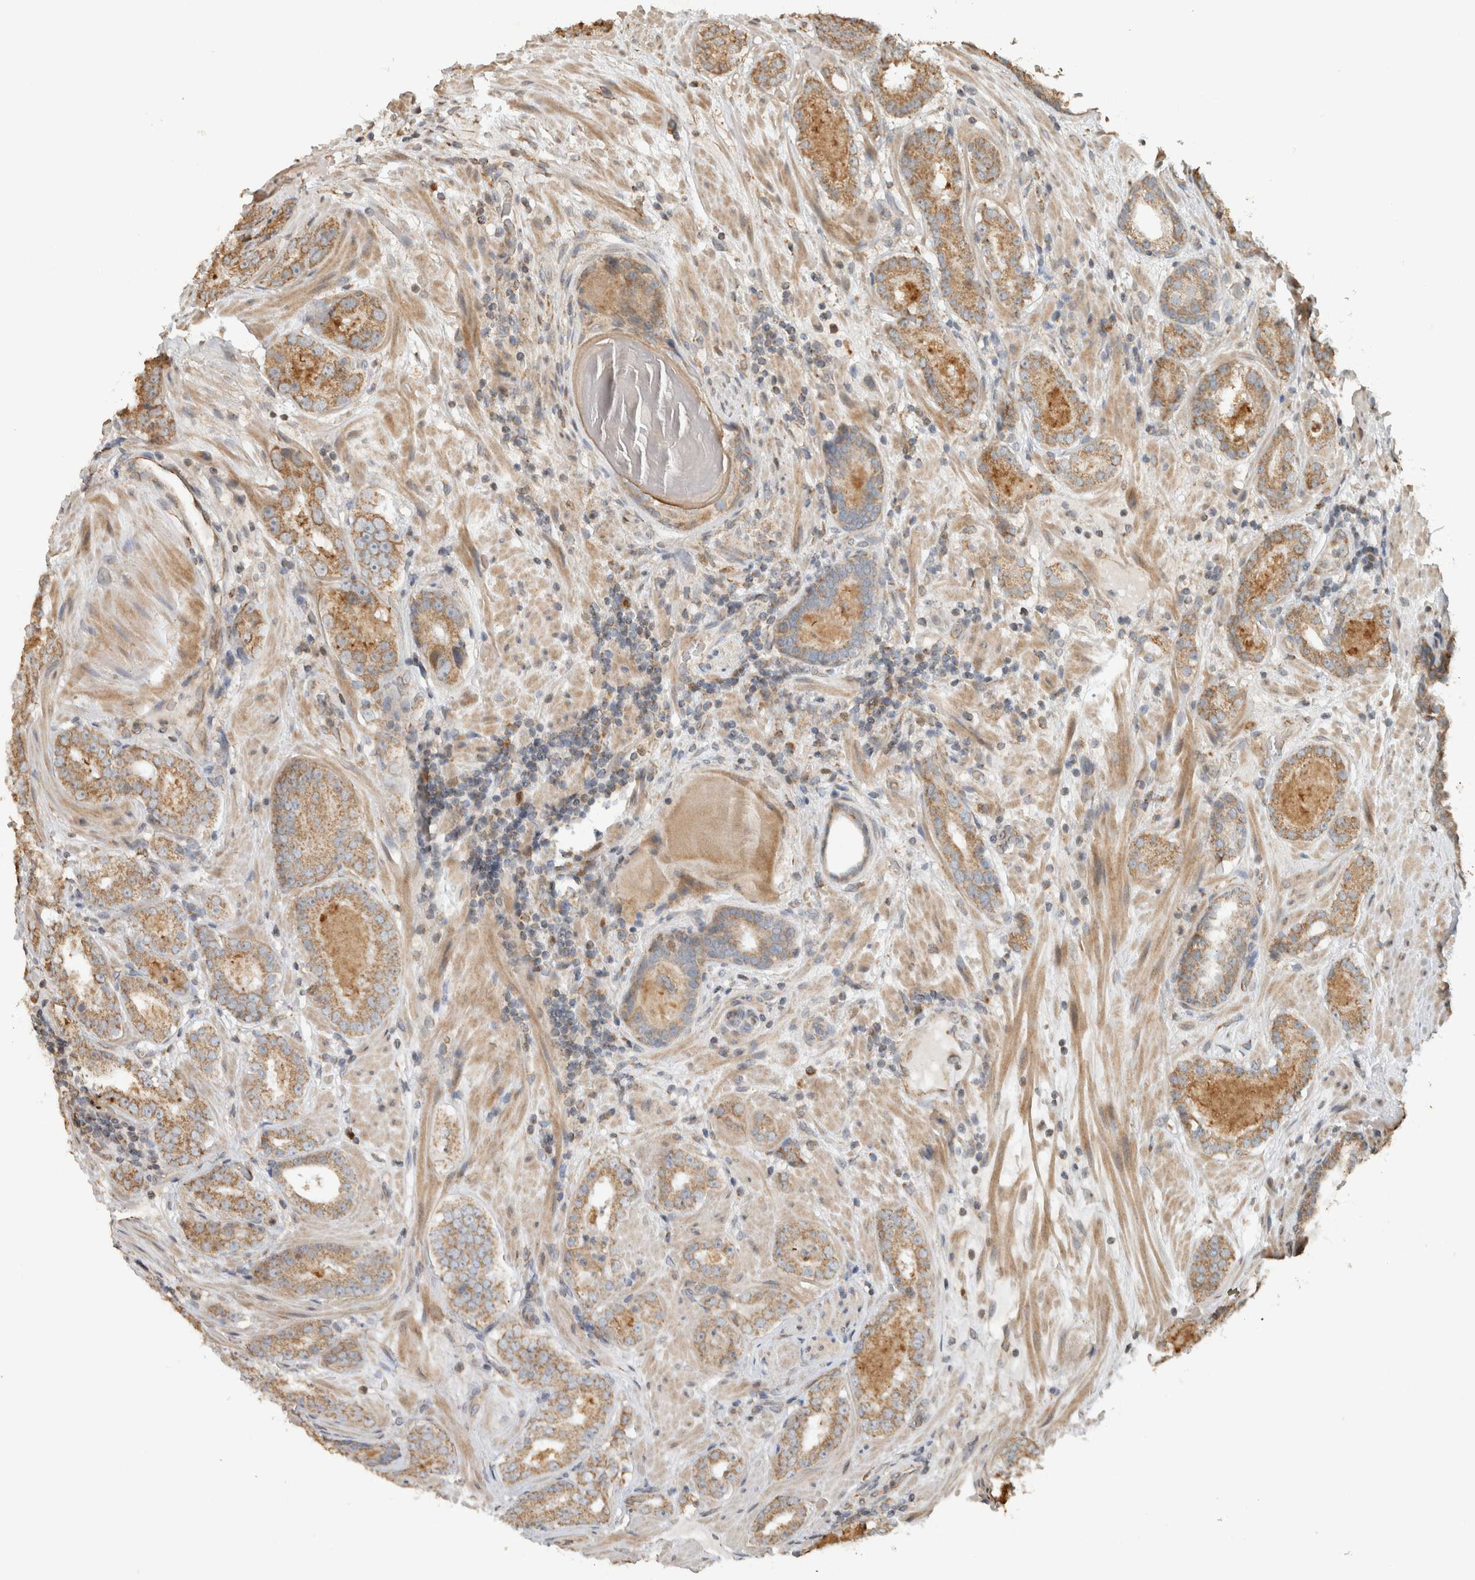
{"staining": {"intensity": "moderate", "quantity": ">75%", "location": "cytoplasmic/membranous"}, "tissue": "prostate cancer", "cell_type": "Tumor cells", "image_type": "cancer", "snomed": [{"axis": "morphology", "description": "Adenocarcinoma, Low grade"}, {"axis": "topography", "description": "Prostate"}], "caption": "IHC micrograph of human prostate low-grade adenocarcinoma stained for a protein (brown), which reveals medium levels of moderate cytoplasmic/membranous staining in approximately >75% of tumor cells.", "gene": "GINS4", "patient": {"sex": "male", "age": 69}}